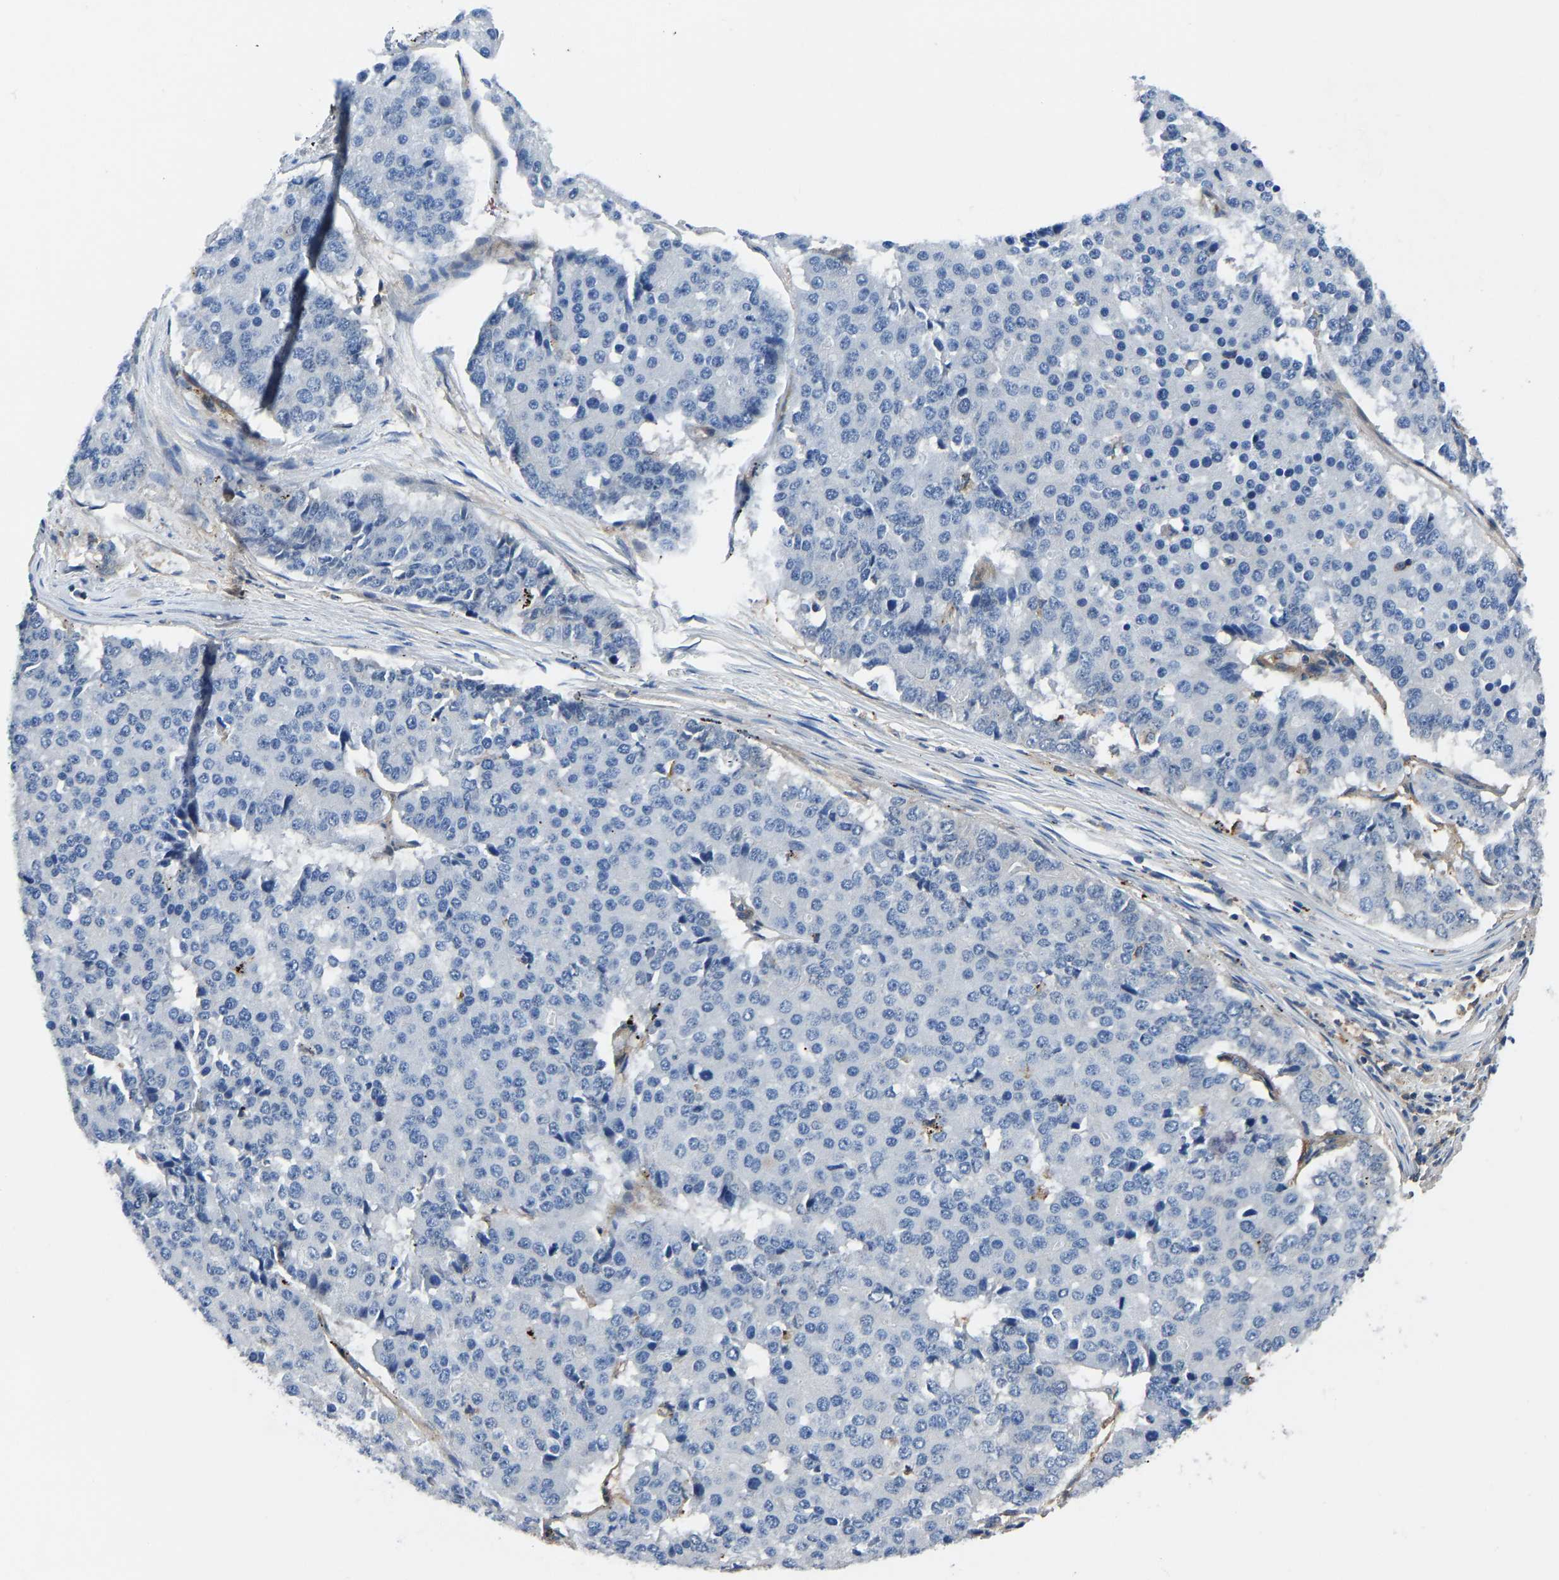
{"staining": {"intensity": "negative", "quantity": "none", "location": "none"}, "tissue": "pancreatic cancer", "cell_type": "Tumor cells", "image_type": "cancer", "snomed": [{"axis": "morphology", "description": "Adenocarcinoma, NOS"}, {"axis": "topography", "description": "Pancreas"}], "caption": "Immunohistochemical staining of human pancreatic cancer (adenocarcinoma) displays no significant expression in tumor cells. Nuclei are stained in blue.", "gene": "PRKAR1A", "patient": {"sex": "male", "age": 50}}